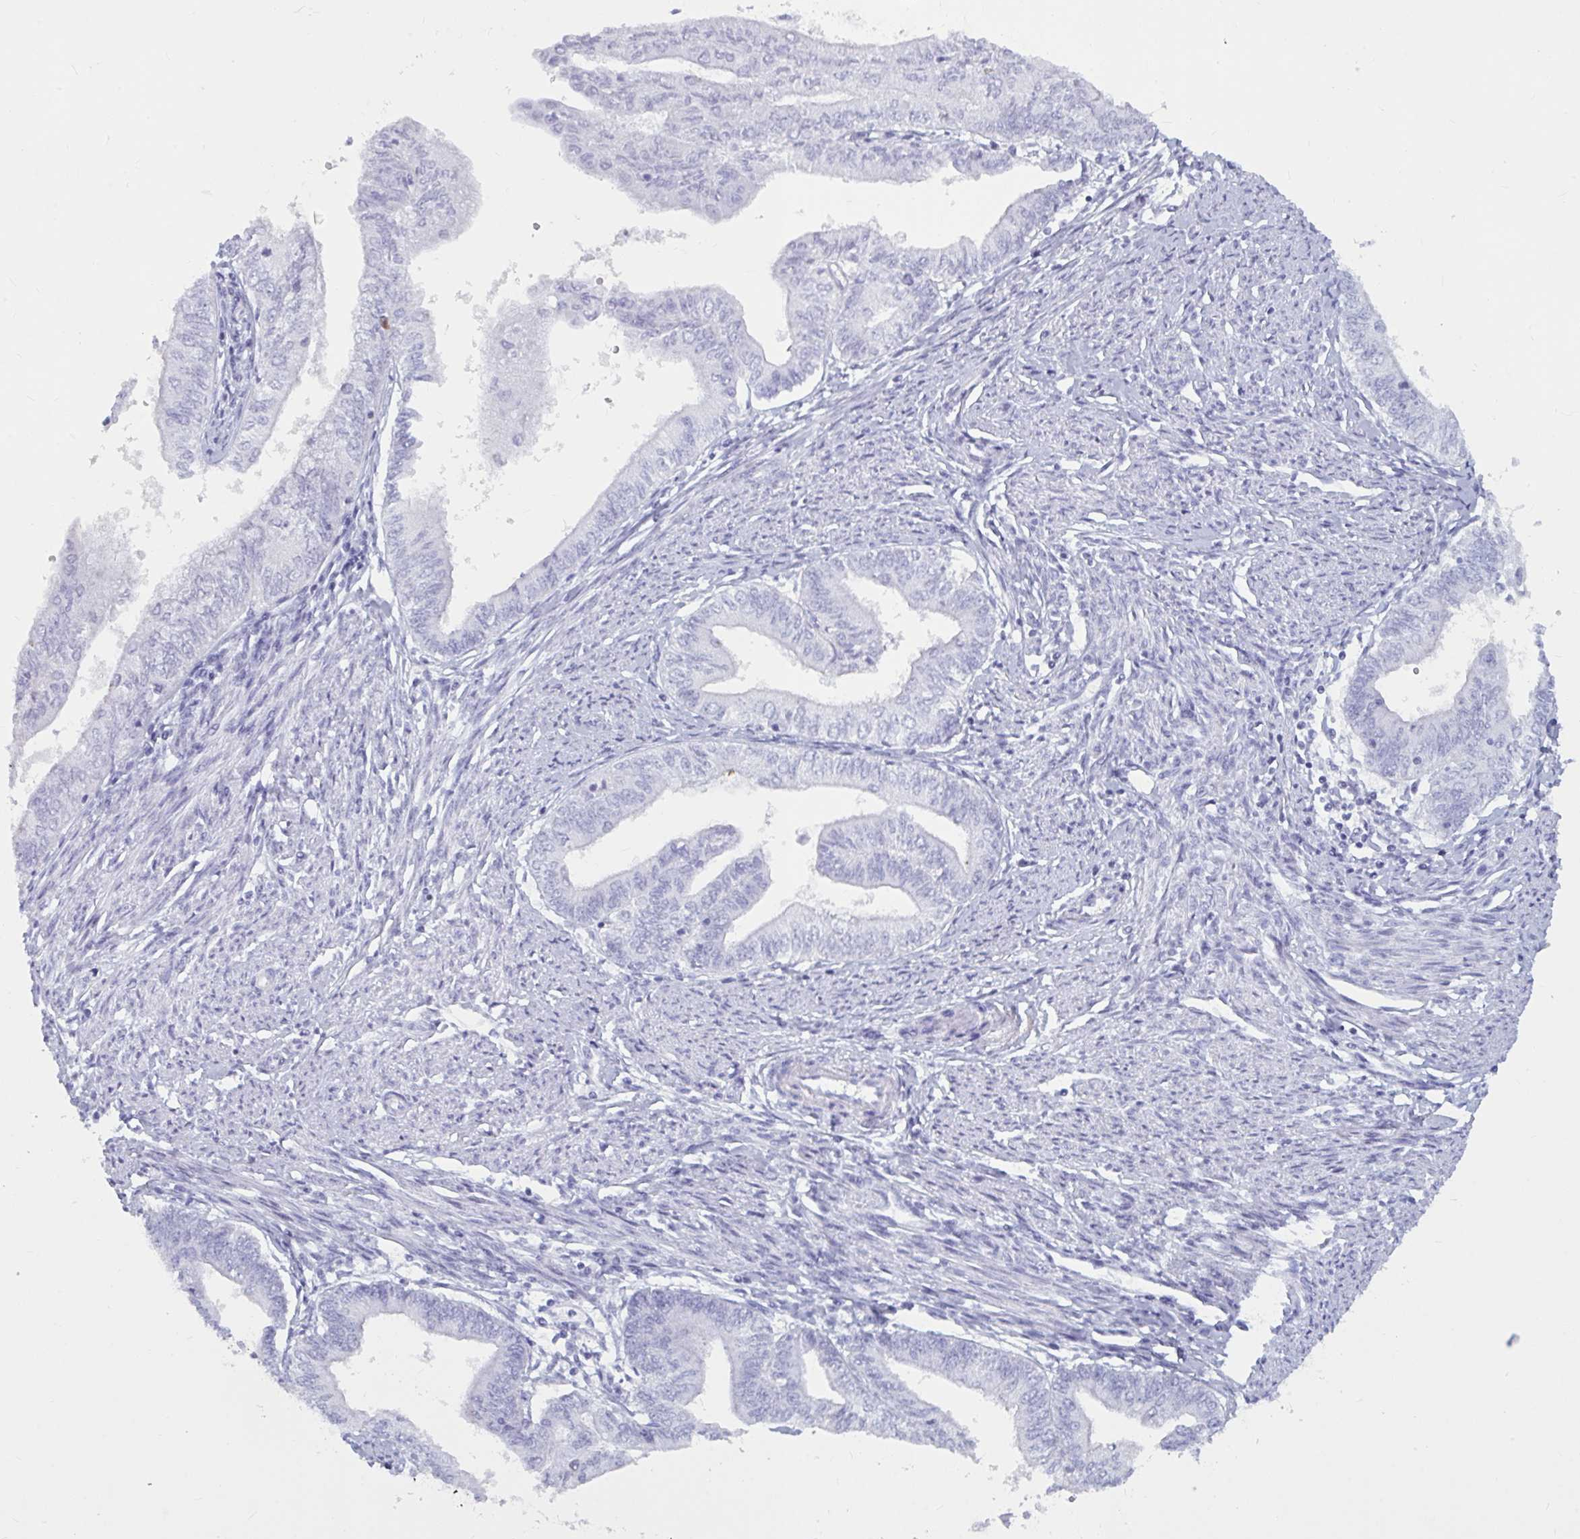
{"staining": {"intensity": "negative", "quantity": "none", "location": "none"}, "tissue": "endometrial cancer", "cell_type": "Tumor cells", "image_type": "cancer", "snomed": [{"axis": "morphology", "description": "Adenocarcinoma, NOS"}, {"axis": "topography", "description": "Endometrium"}], "caption": "This is an IHC photomicrograph of endometrial cancer (adenocarcinoma). There is no expression in tumor cells.", "gene": "BBS10", "patient": {"sex": "female", "age": 66}}